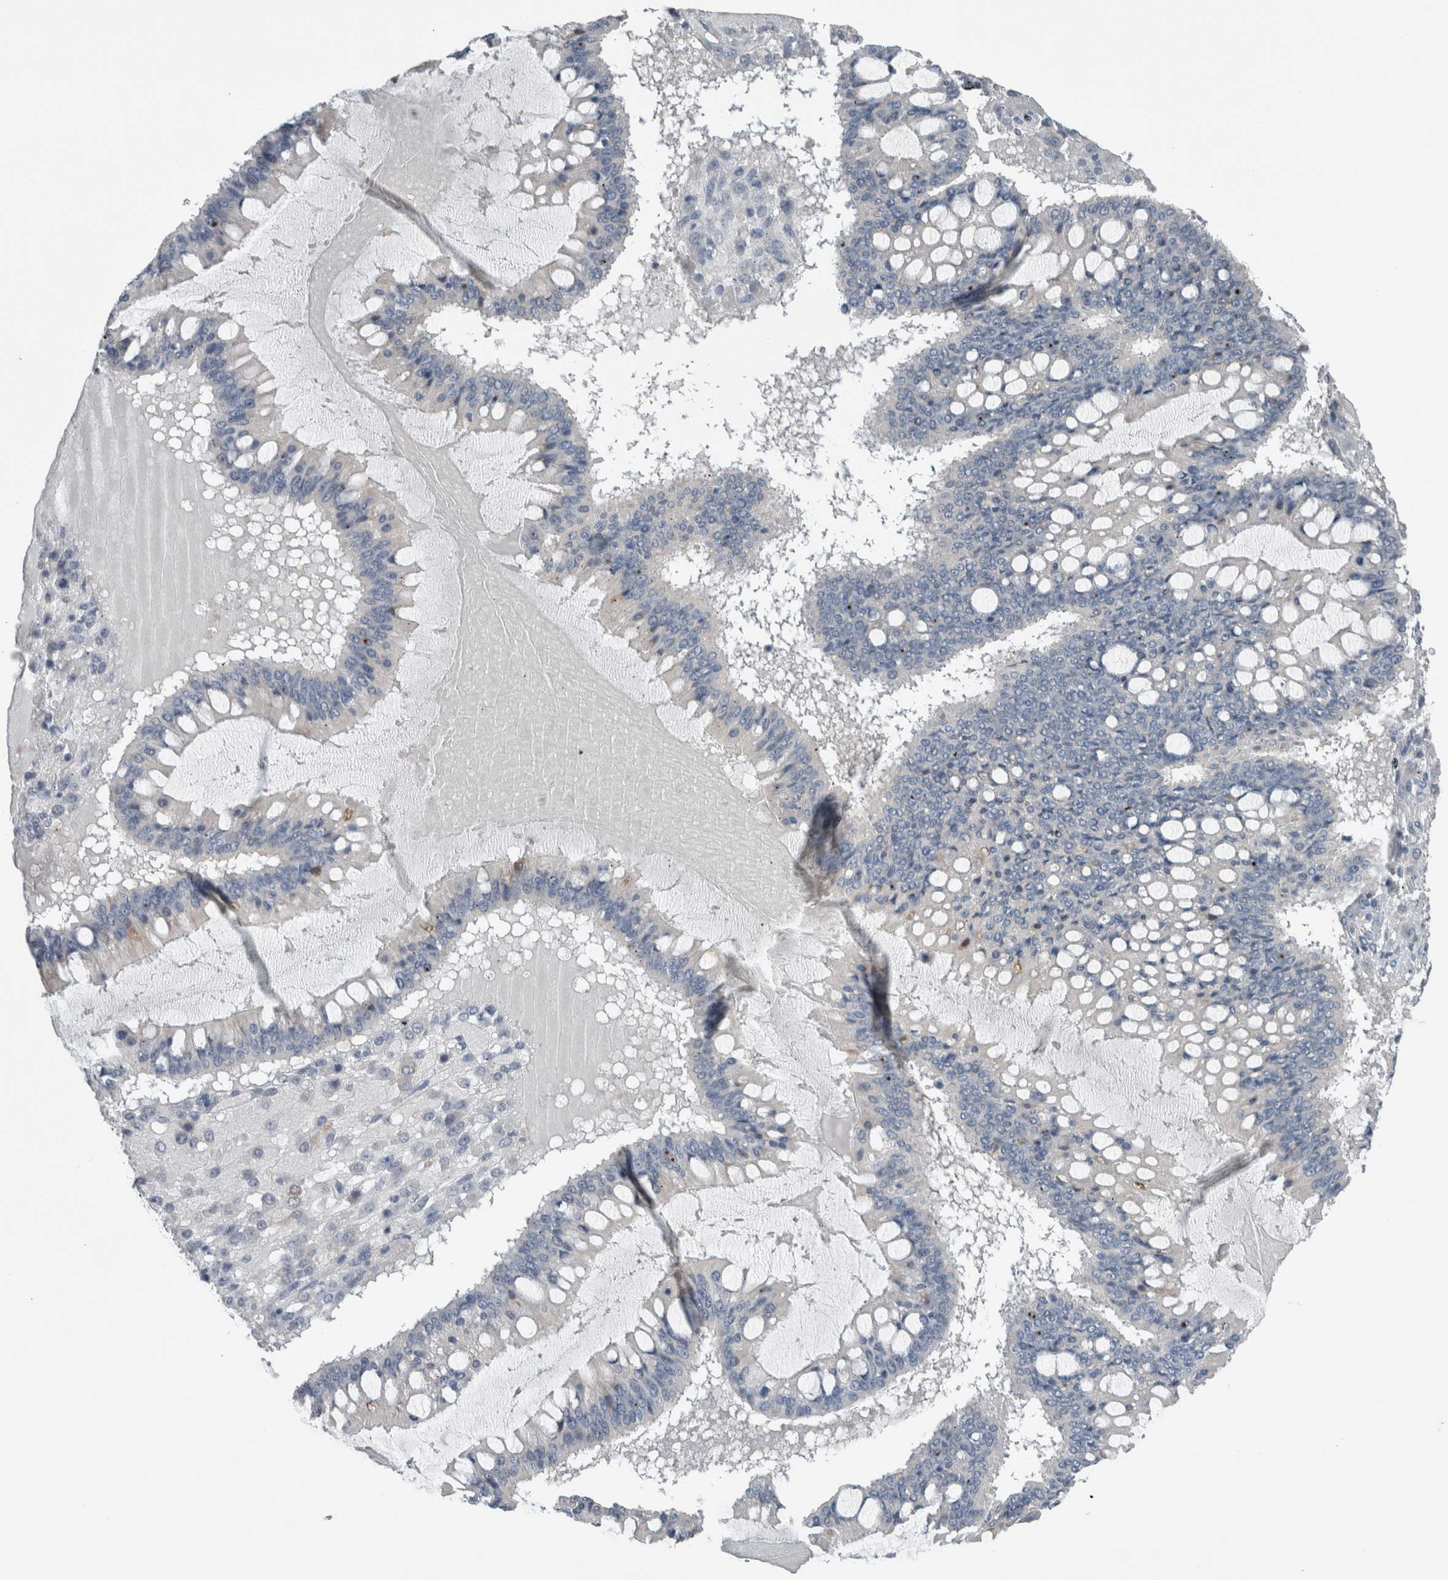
{"staining": {"intensity": "negative", "quantity": "none", "location": "none"}, "tissue": "ovarian cancer", "cell_type": "Tumor cells", "image_type": "cancer", "snomed": [{"axis": "morphology", "description": "Cystadenocarcinoma, mucinous, NOS"}, {"axis": "topography", "description": "Ovary"}], "caption": "Ovarian mucinous cystadenocarcinoma stained for a protein using immunohistochemistry reveals no expression tumor cells.", "gene": "CRNN", "patient": {"sex": "female", "age": 73}}